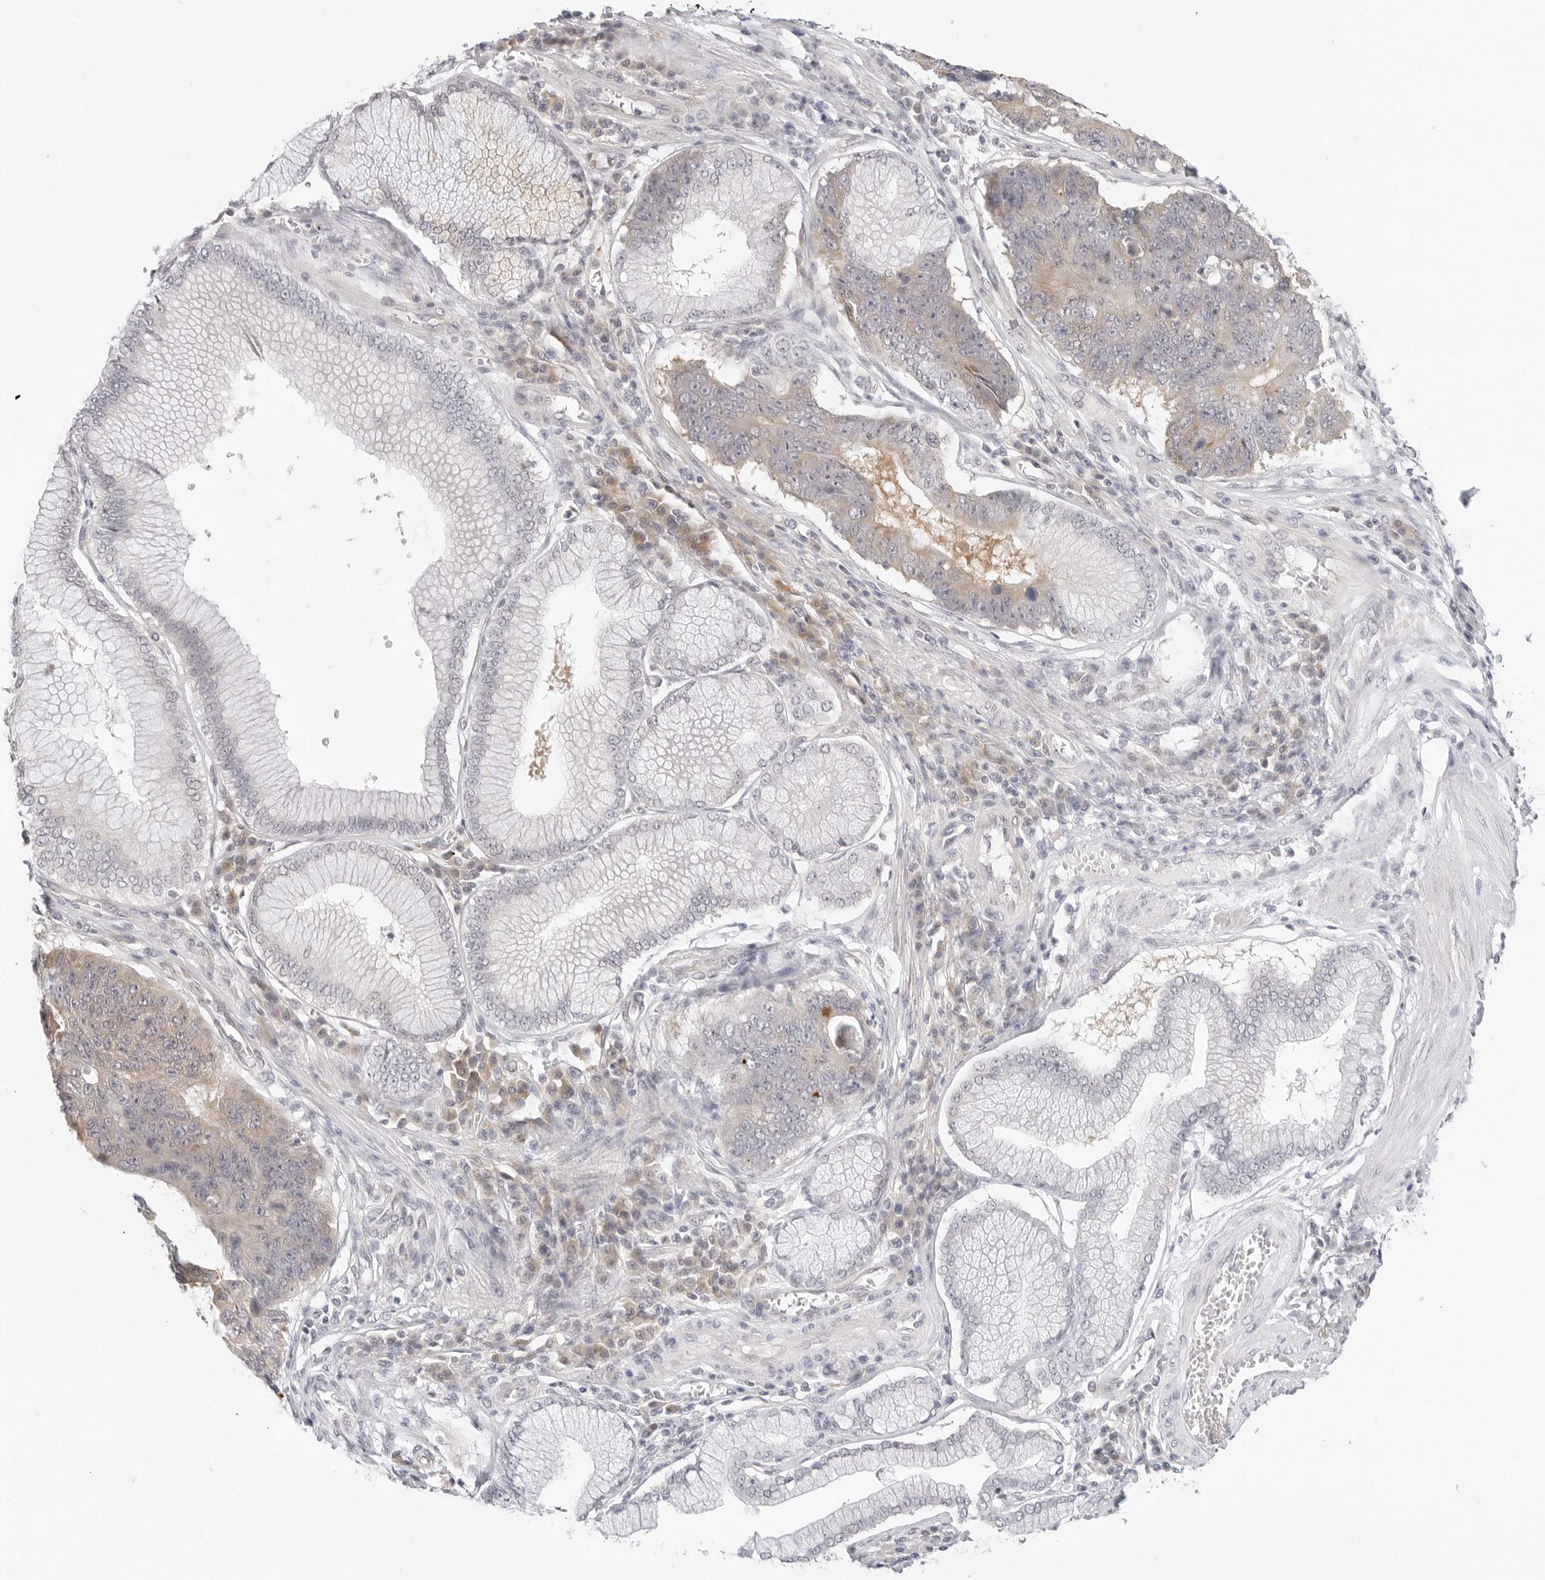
{"staining": {"intensity": "weak", "quantity": "<25%", "location": "cytoplasmic/membranous"}, "tissue": "stomach cancer", "cell_type": "Tumor cells", "image_type": "cancer", "snomed": [{"axis": "morphology", "description": "Adenocarcinoma, NOS"}, {"axis": "topography", "description": "Stomach"}], "caption": "Stomach cancer (adenocarcinoma) was stained to show a protein in brown. There is no significant positivity in tumor cells. The staining is performed using DAB brown chromogen with nuclei counter-stained in using hematoxylin.", "gene": "TCP1", "patient": {"sex": "male", "age": 59}}